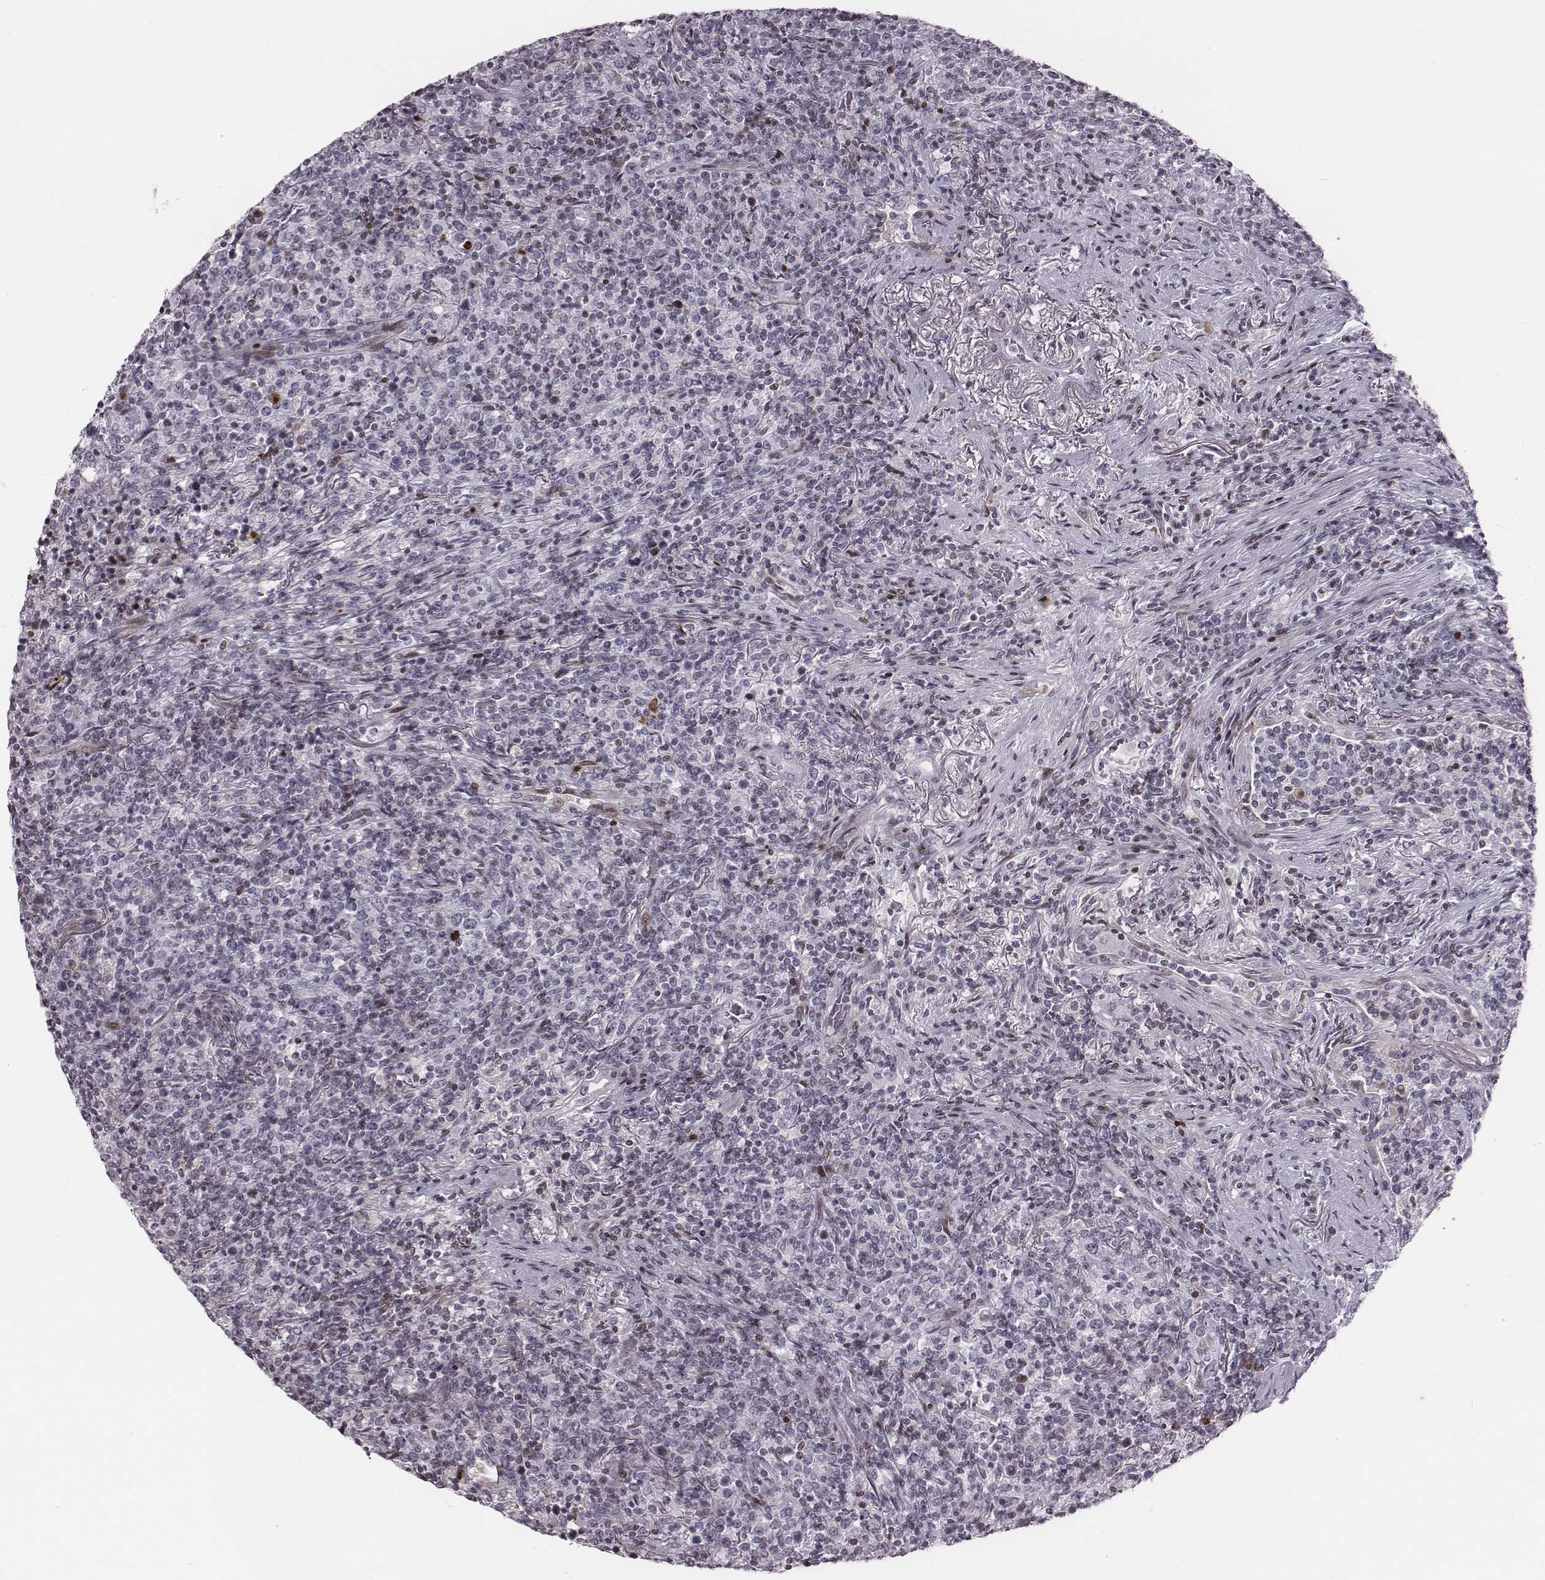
{"staining": {"intensity": "negative", "quantity": "none", "location": "none"}, "tissue": "lymphoma", "cell_type": "Tumor cells", "image_type": "cancer", "snomed": [{"axis": "morphology", "description": "Malignant lymphoma, non-Hodgkin's type, High grade"}, {"axis": "topography", "description": "Lung"}], "caption": "Malignant lymphoma, non-Hodgkin's type (high-grade) stained for a protein using IHC displays no positivity tumor cells.", "gene": "NDC1", "patient": {"sex": "male", "age": 79}}